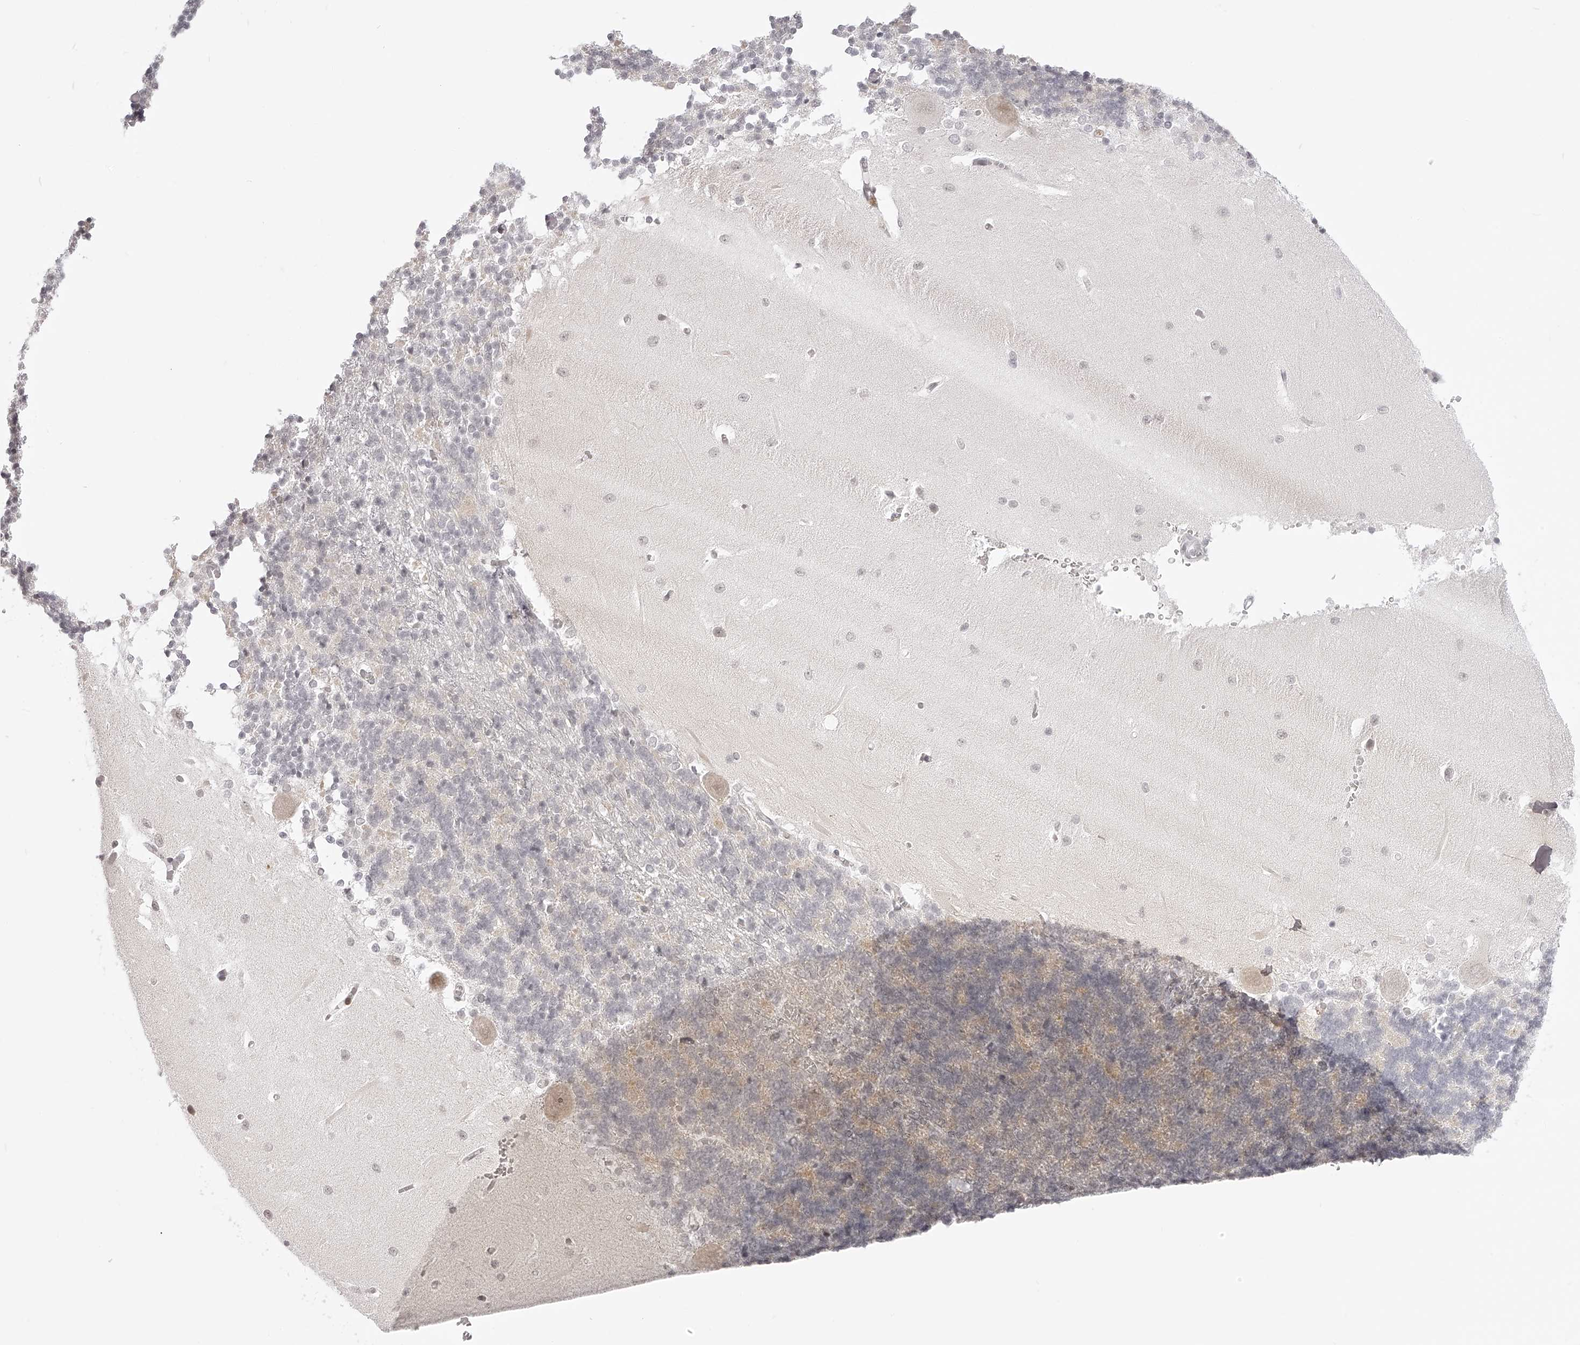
{"staining": {"intensity": "negative", "quantity": "none", "location": "none"}, "tissue": "cerebellum", "cell_type": "Cells in granular layer", "image_type": "normal", "snomed": [{"axis": "morphology", "description": "Normal tissue, NOS"}, {"axis": "topography", "description": "Cerebellum"}], "caption": "DAB (3,3'-diaminobenzidine) immunohistochemical staining of normal human cerebellum reveals no significant positivity in cells in granular layer. (DAB immunohistochemistry with hematoxylin counter stain).", "gene": "PLEKHG1", "patient": {"sex": "male", "age": 37}}